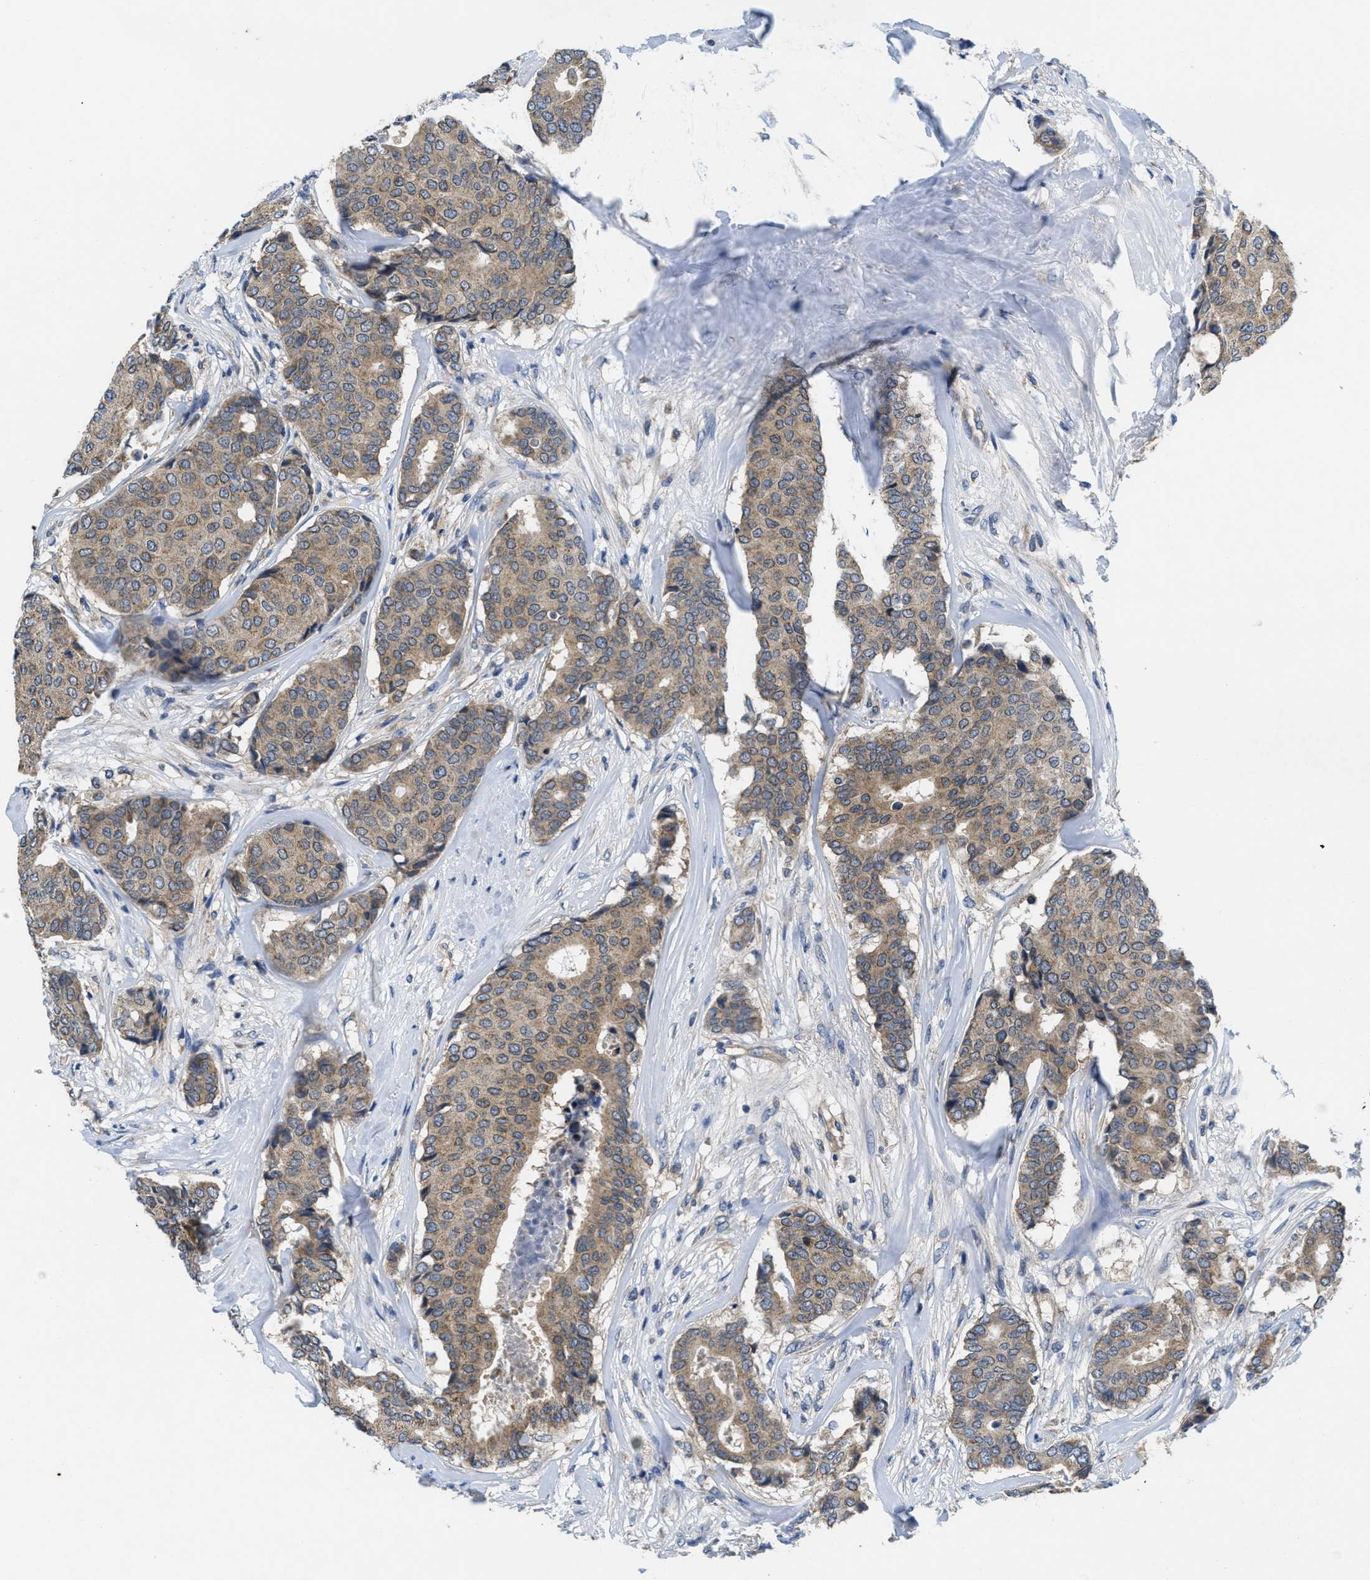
{"staining": {"intensity": "weak", "quantity": ">75%", "location": "cytoplasmic/membranous"}, "tissue": "breast cancer", "cell_type": "Tumor cells", "image_type": "cancer", "snomed": [{"axis": "morphology", "description": "Duct carcinoma"}, {"axis": "topography", "description": "Breast"}], "caption": "Breast infiltrating ductal carcinoma stained with a brown dye shows weak cytoplasmic/membranous positive positivity in approximately >75% of tumor cells.", "gene": "GALK1", "patient": {"sex": "female", "age": 75}}